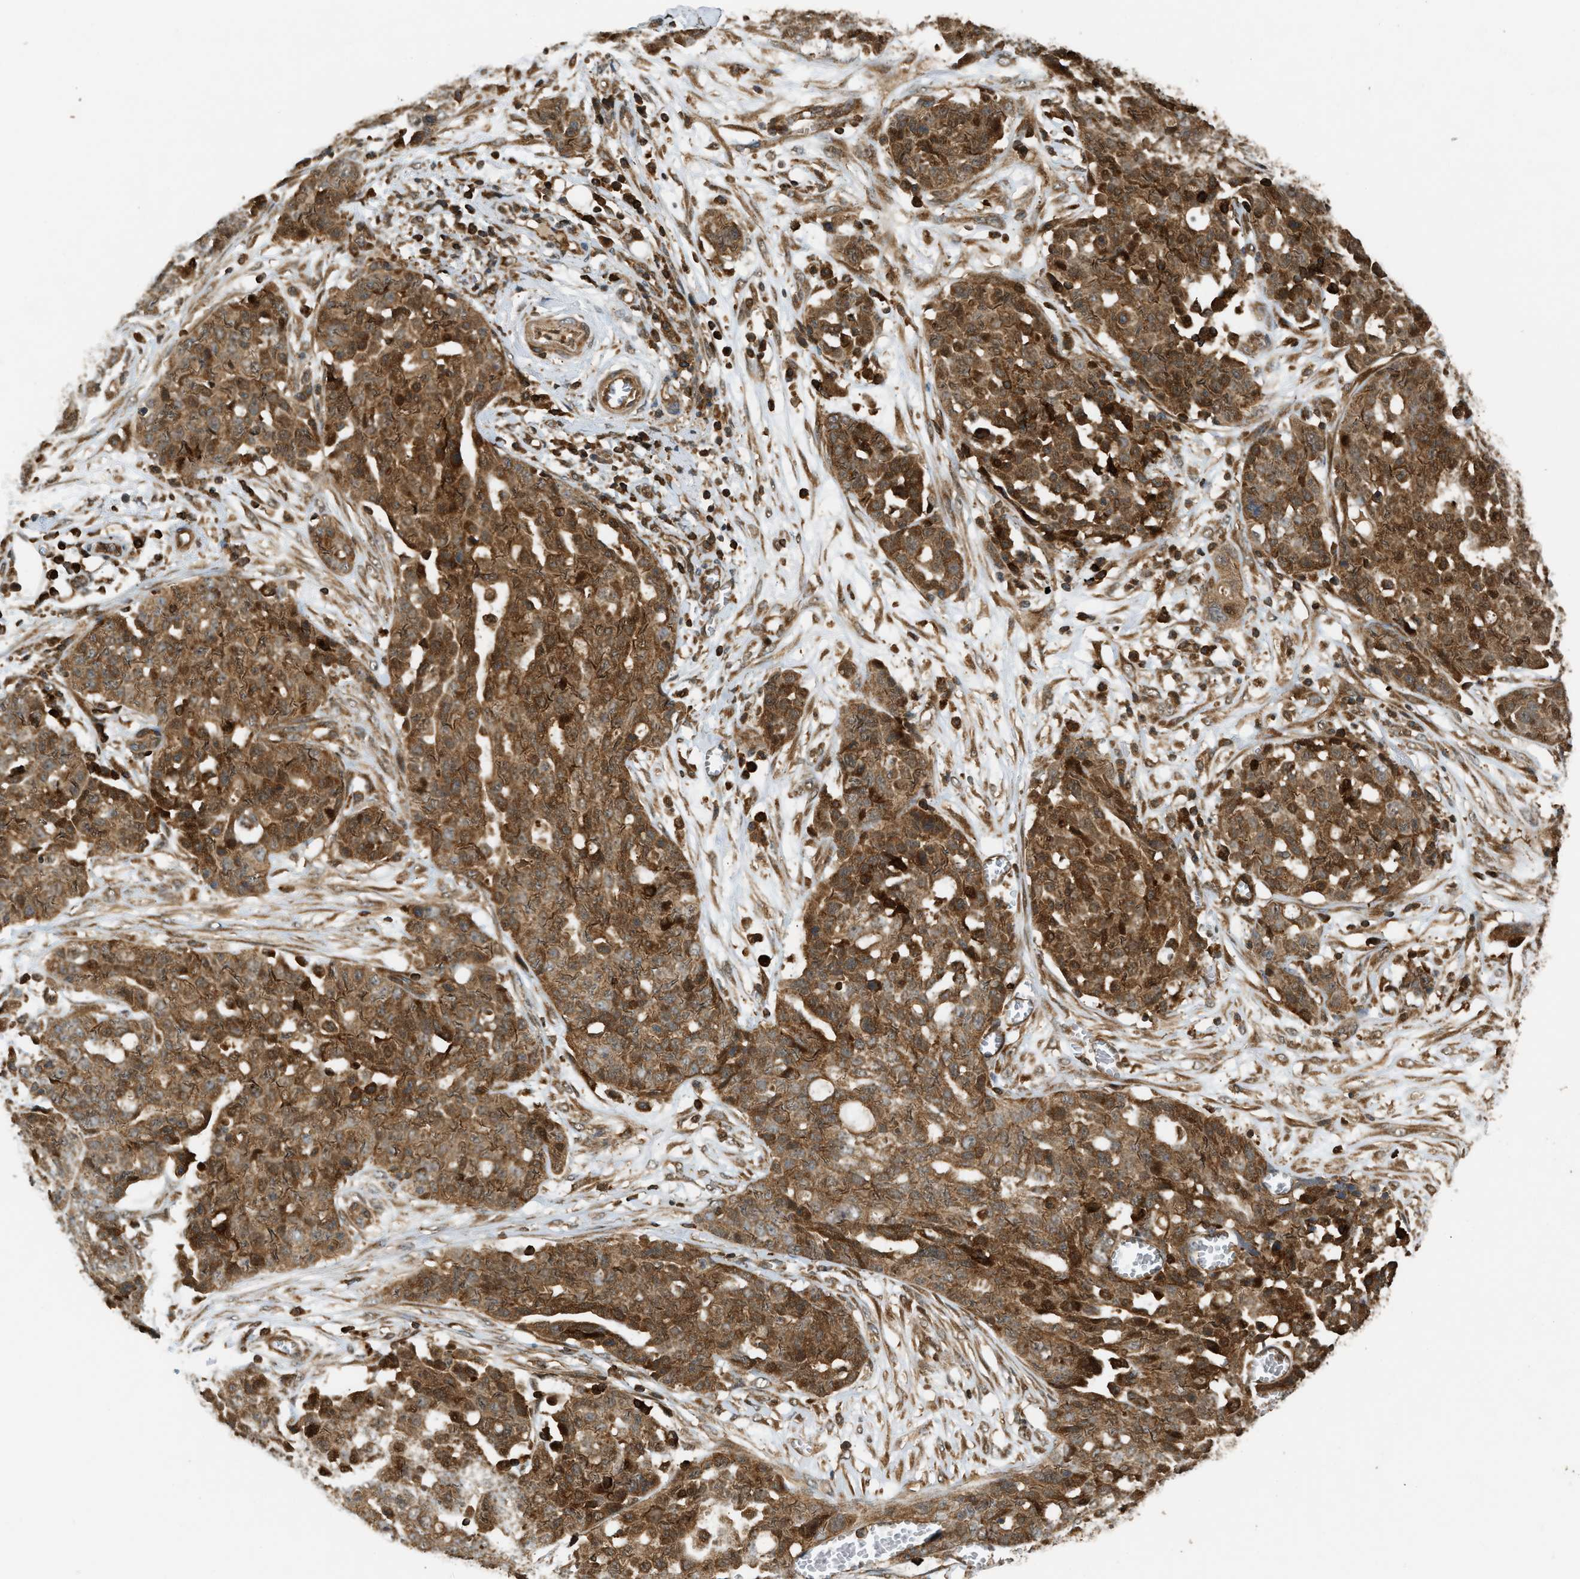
{"staining": {"intensity": "strong", "quantity": ">75%", "location": "cytoplasmic/membranous"}, "tissue": "ovarian cancer", "cell_type": "Tumor cells", "image_type": "cancer", "snomed": [{"axis": "morphology", "description": "Cystadenocarcinoma, serous, NOS"}, {"axis": "topography", "description": "Soft tissue"}, {"axis": "topography", "description": "Ovary"}], "caption": "Protein expression analysis of ovarian cancer (serous cystadenocarcinoma) shows strong cytoplasmic/membranous positivity in about >75% of tumor cells. Using DAB (3,3'-diaminobenzidine) (brown) and hematoxylin (blue) stains, captured at high magnification using brightfield microscopy.", "gene": "GOPC", "patient": {"sex": "female", "age": 57}}